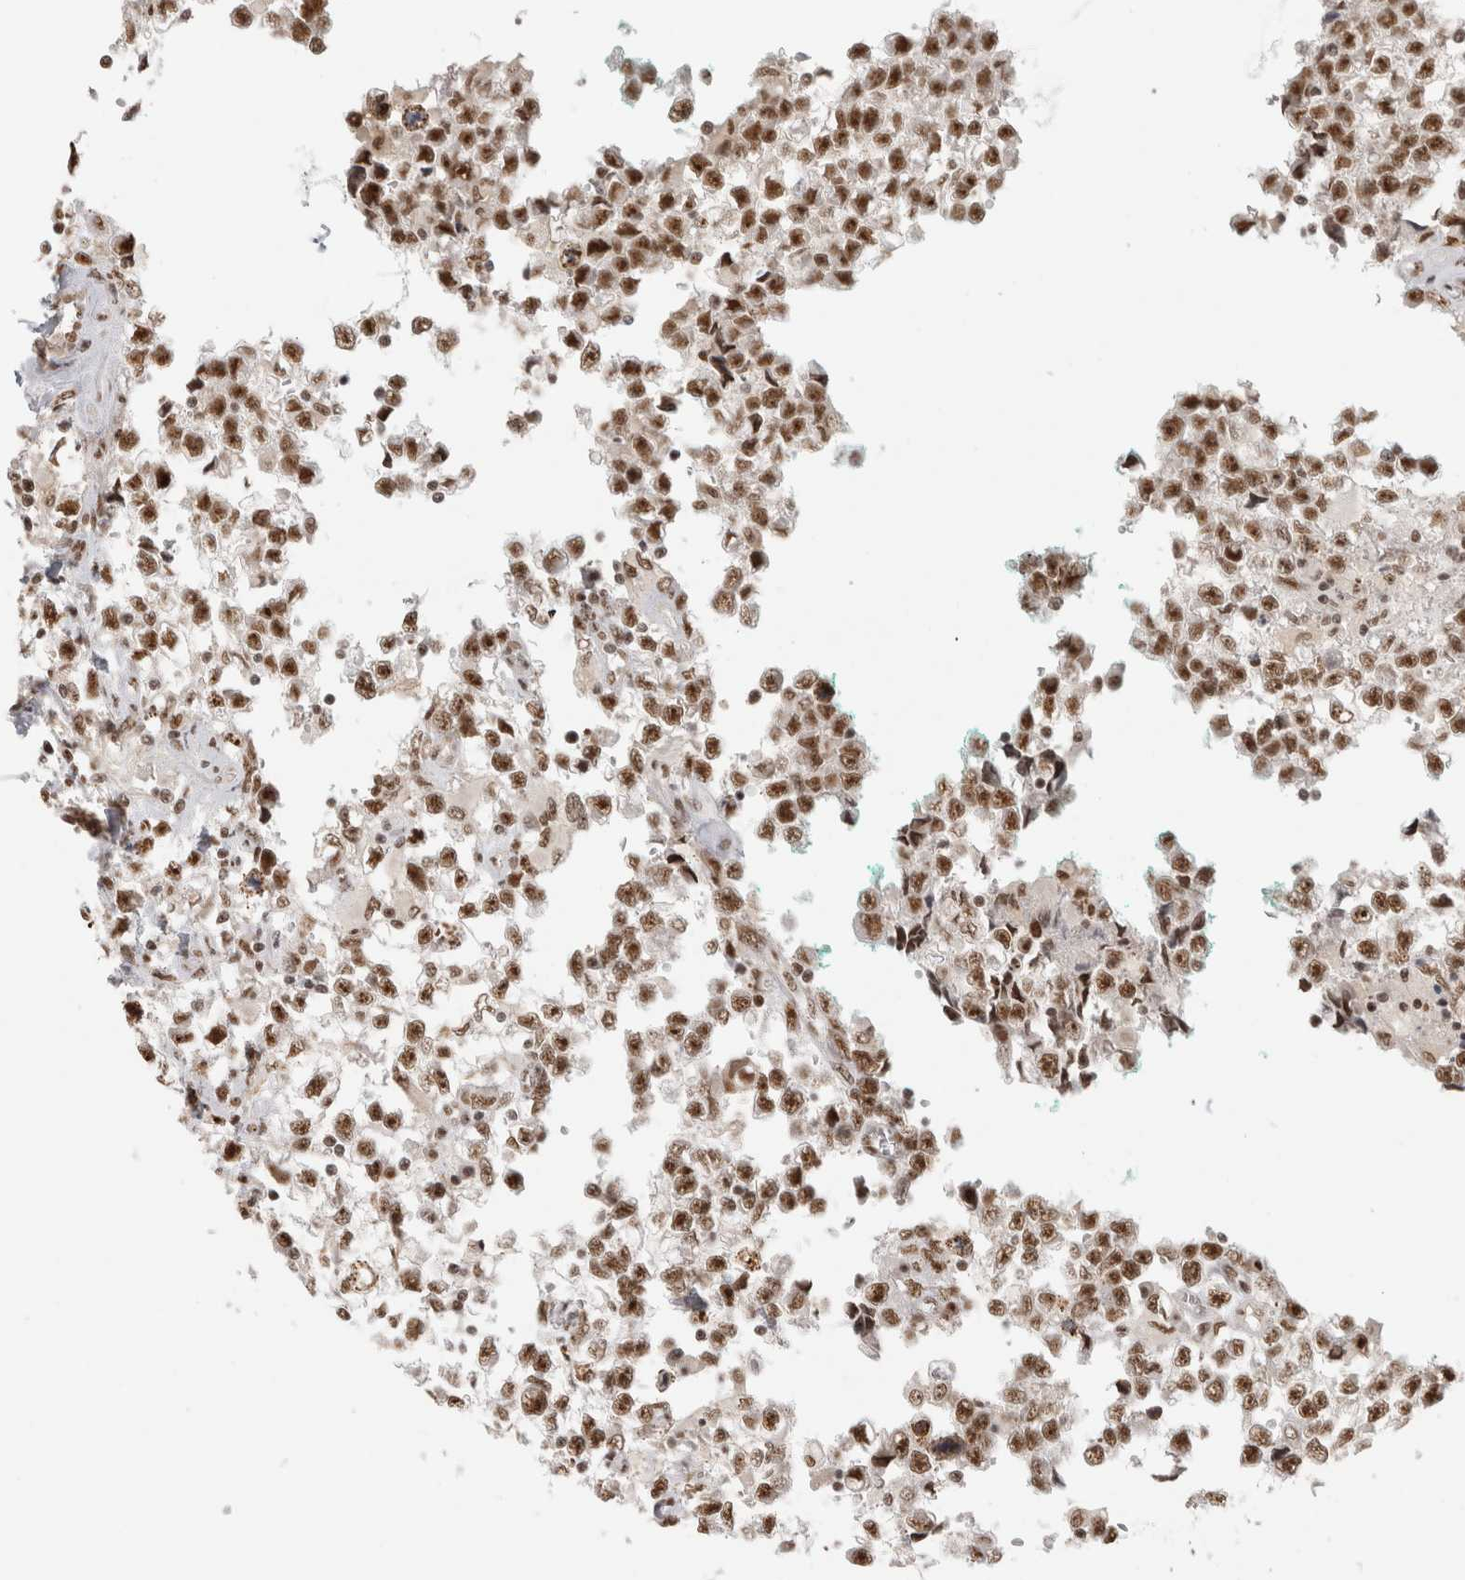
{"staining": {"intensity": "moderate", "quantity": ">75%", "location": "nuclear"}, "tissue": "testis cancer", "cell_type": "Tumor cells", "image_type": "cancer", "snomed": [{"axis": "morphology", "description": "Seminoma, NOS"}, {"axis": "morphology", "description": "Carcinoma, Embryonal, NOS"}, {"axis": "topography", "description": "Testis"}], "caption": "Embryonal carcinoma (testis) stained with a protein marker shows moderate staining in tumor cells.", "gene": "EBNA1BP2", "patient": {"sex": "male", "age": 51}}